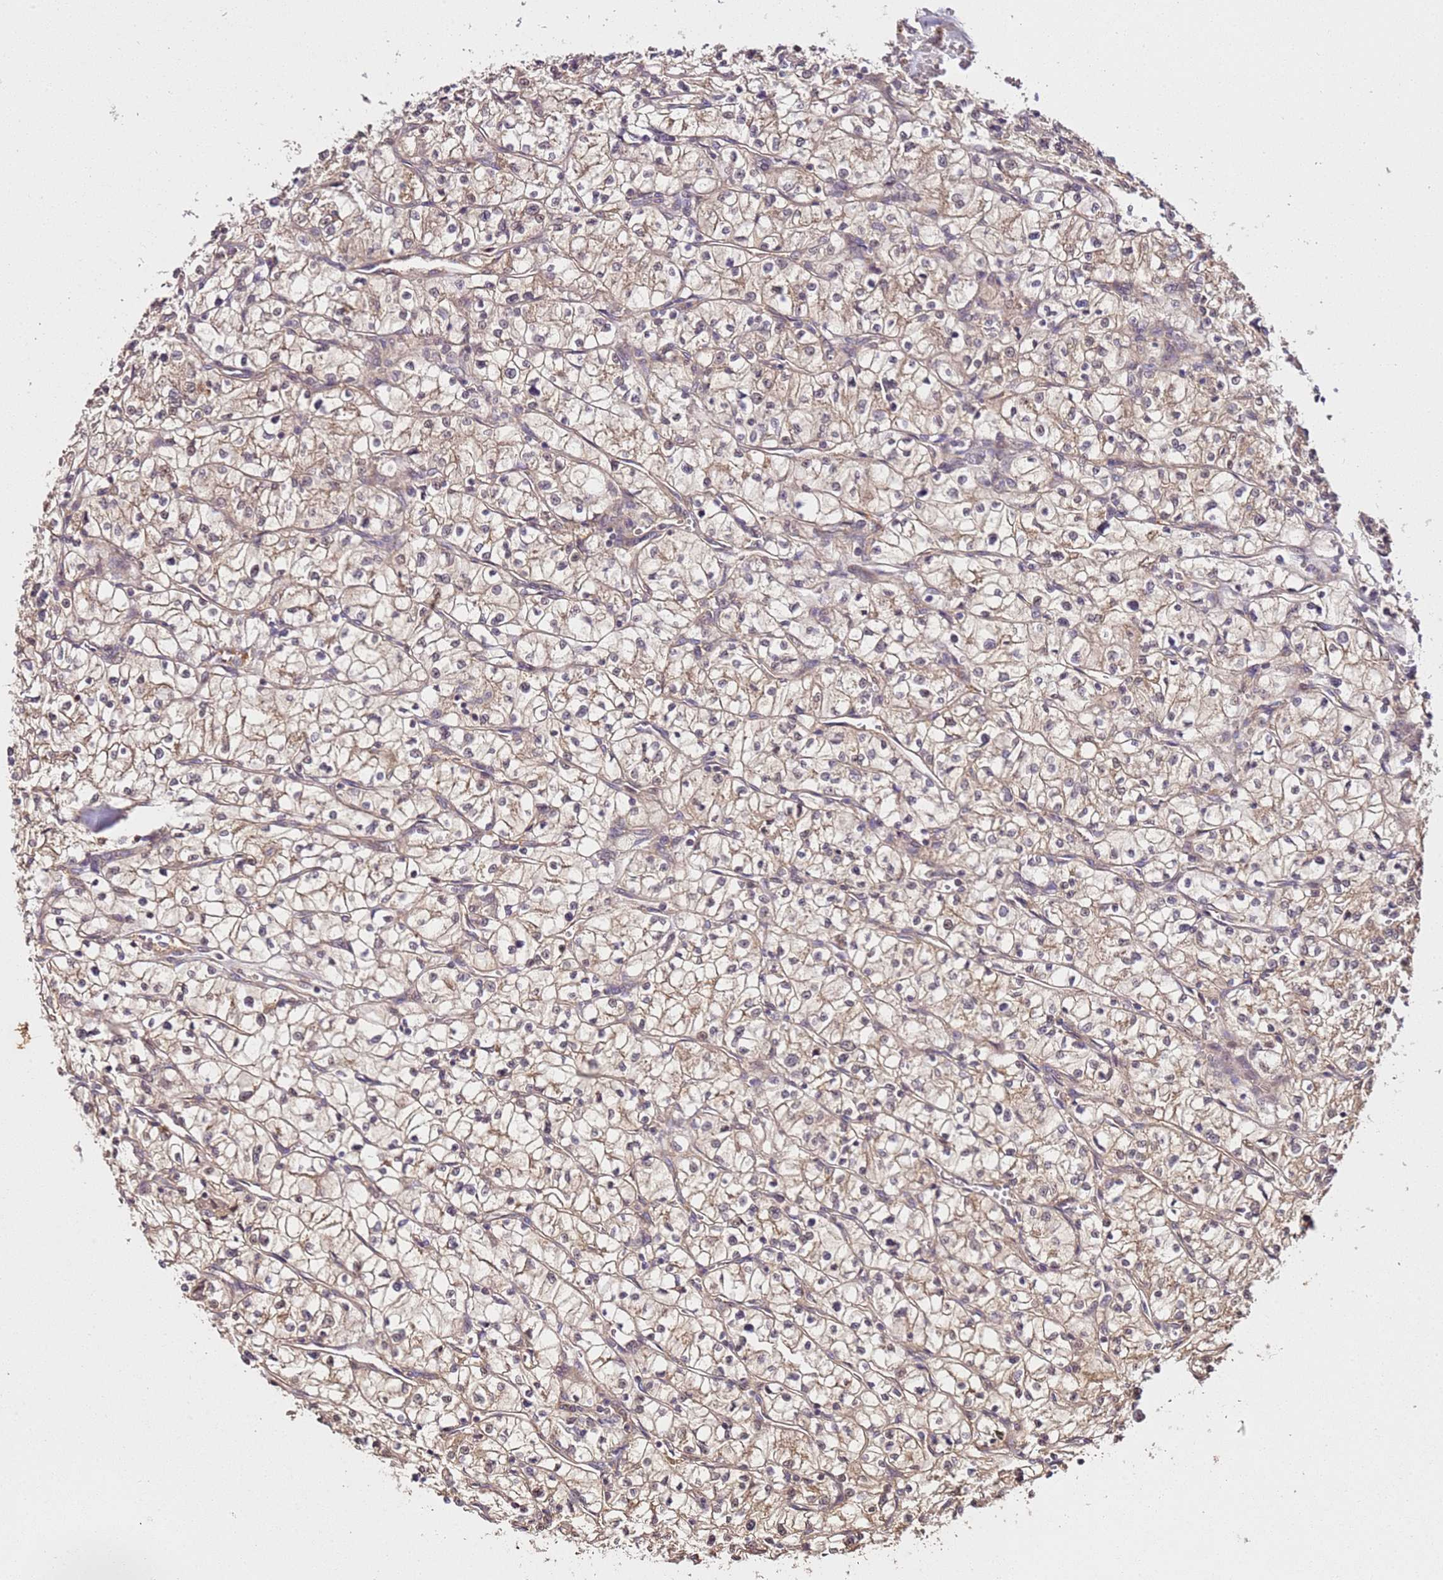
{"staining": {"intensity": "weak", "quantity": ">75%", "location": "cytoplasmic/membranous"}, "tissue": "renal cancer", "cell_type": "Tumor cells", "image_type": "cancer", "snomed": [{"axis": "morphology", "description": "Adenocarcinoma, NOS"}, {"axis": "topography", "description": "Kidney"}], "caption": "Human adenocarcinoma (renal) stained for a protein (brown) demonstrates weak cytoplasmic/membranous positive expression in approximately >75% of tumor cells.", "gene": "DDX27", "patient": {"sex": "female", "age": 64}}